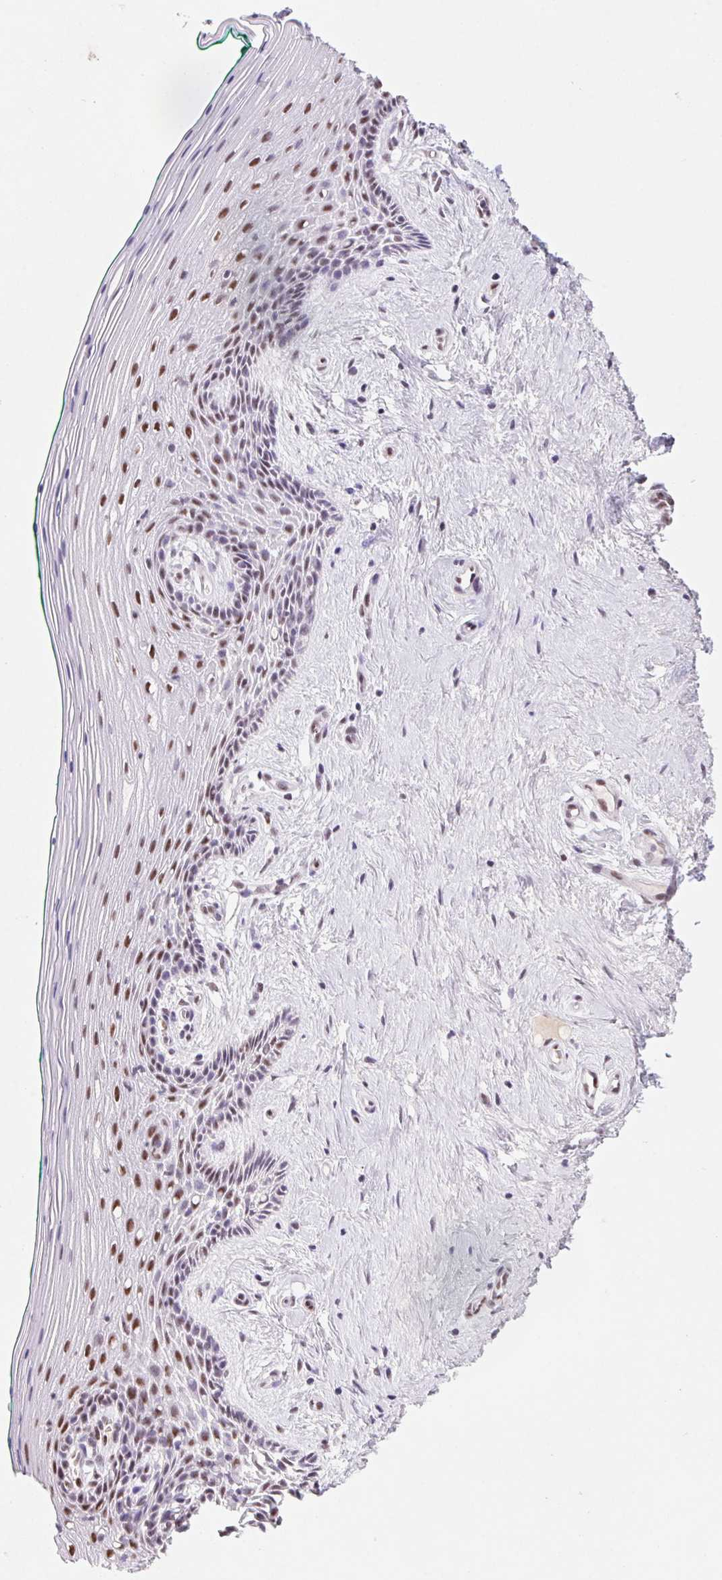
{"staining": {"intensity": "moderate", "quantity": "25%-75%", "location": "nuclear"}, "tissue": "vagina", "cell_type": "Squamous epithelial cells", "image_type": "normal", "snomed": [{"axis": "morphology", "description": "Normal tissue, NOS"}, {"axis": "topography", "description": "Vagina"}], "caption": "This micrograph demonstrates immunohistochemistry (IHC) staining of benign vagina, with medium moderate nuclear staining in about 25%-75% of squamous epithelial cells.", "gene": "DPPA5", "patient": {"sex": "female", "age": 45}}